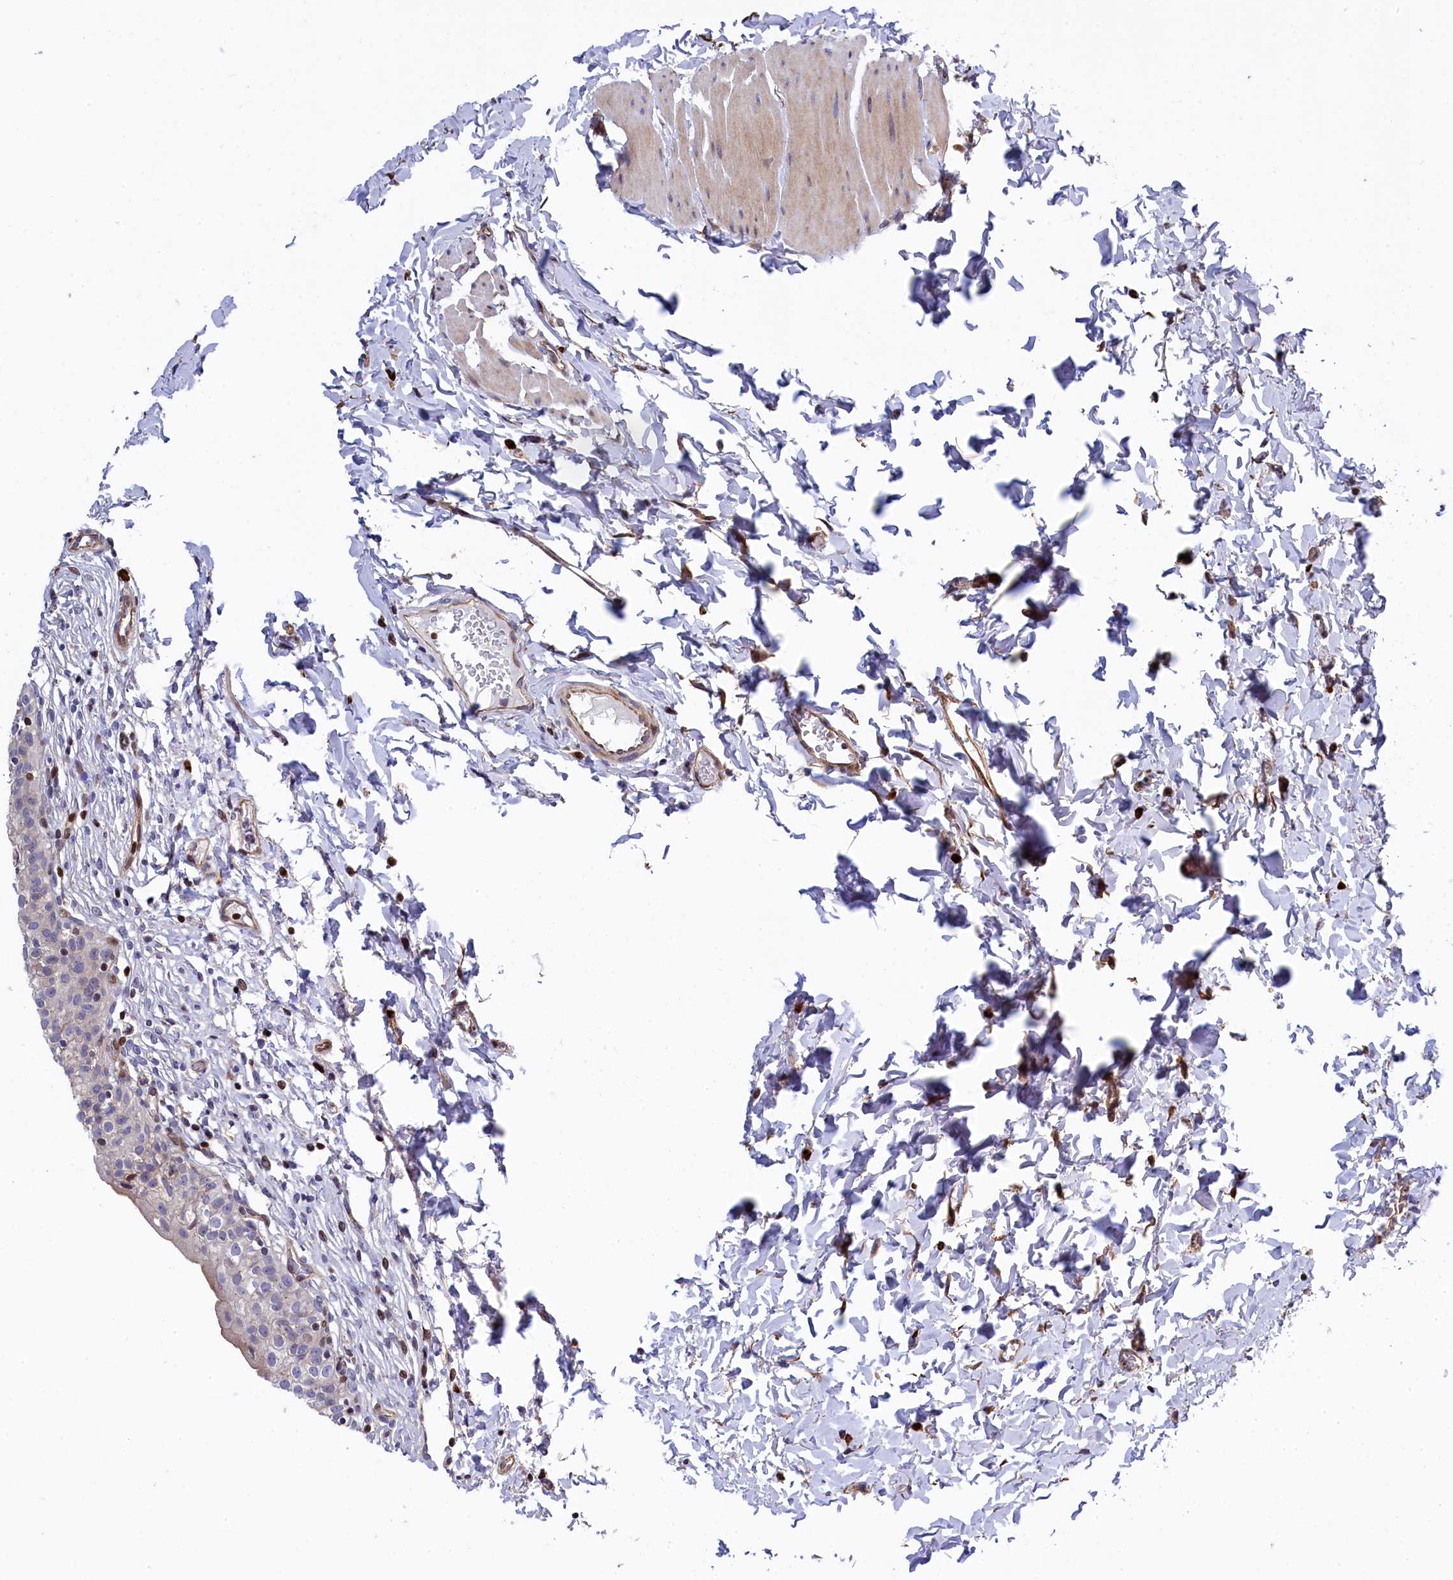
{"staining": {"intensity": "moderate", "quantity": "<25%", "location": "cytoplasmic/membranous,nuclear"}, "tissue": "urinary bladder", "cell_type": "Urothelial cells", "image_type": "normal", "snomed": [{"axis": "morphology", "description": "Normal tissue, NOS"}, {"axis": "topography", "description": "Urinary bladder"}], "caption": "High-power microscopy captured an immunohistochemistry (IHC) image of normal urinary bladder, revealing moderate cytoplasmic/membranous,nuclear positivity in approximately <25% of urothelial cells.", "gene": "TGDS", "patient": {"sex": "male", "age": 55}}